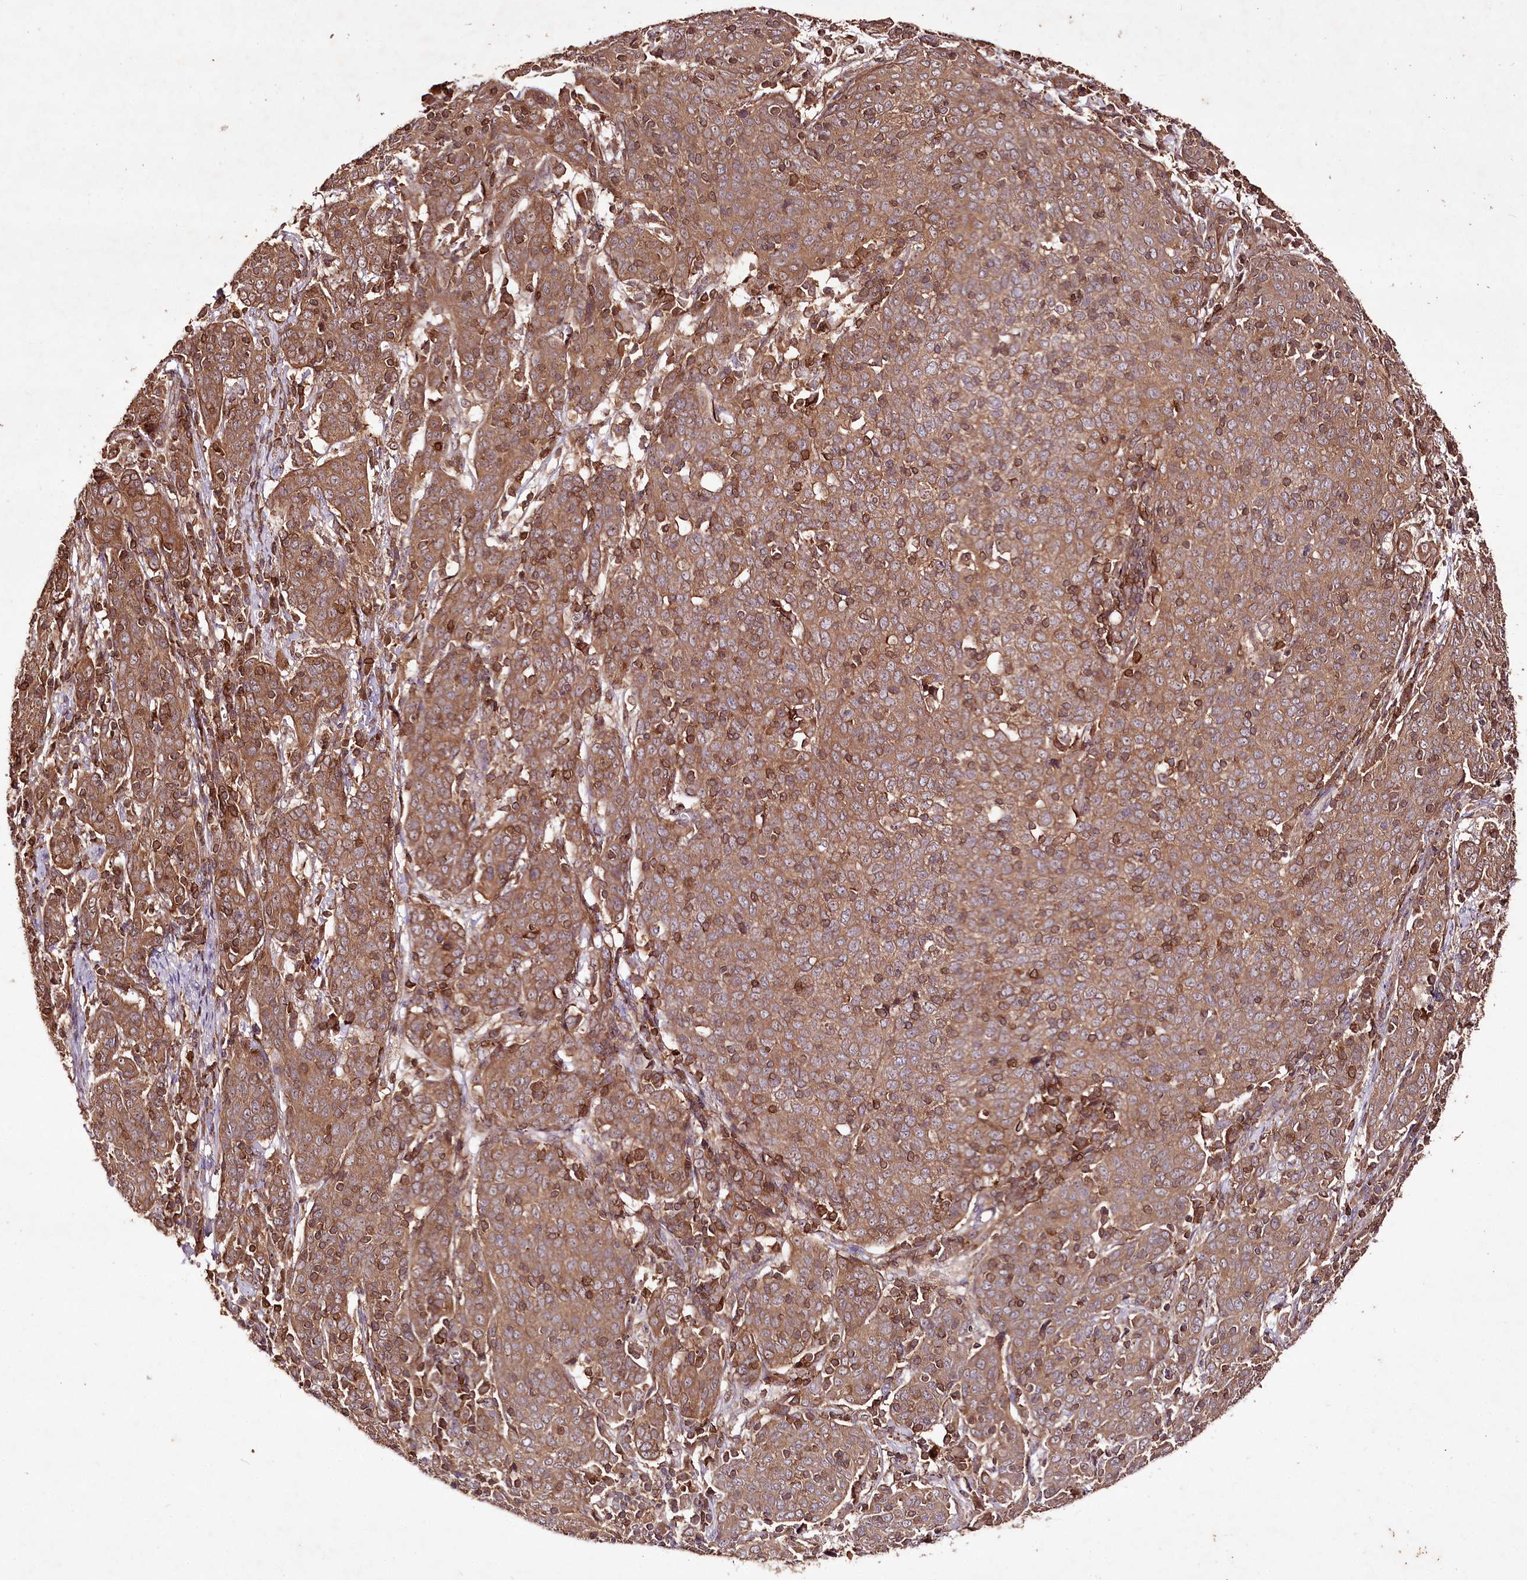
{"staining": {"intensity": "moderate", "quantity": ">75%", "location": "cytoplasmic/membranous"}, "tissue": "cervical cancer", "cell_type": "Tumor cells", "image_type": "cancer", "snomed": [{"axis": "morphology", "description": "Squamous cell carcinoma, NOS"}, {"axis": "topography", "description": "Cervix"}], "caption": "This is a micrograph of immunohistochemistry (IHC) staining of squamous cell carcinoma (cervical), which shows moderate staining in the cytoplasmic/membranous of tumor cells.", "gene": "FAM53B", "patient": {"sex": "female", "age": 67}}